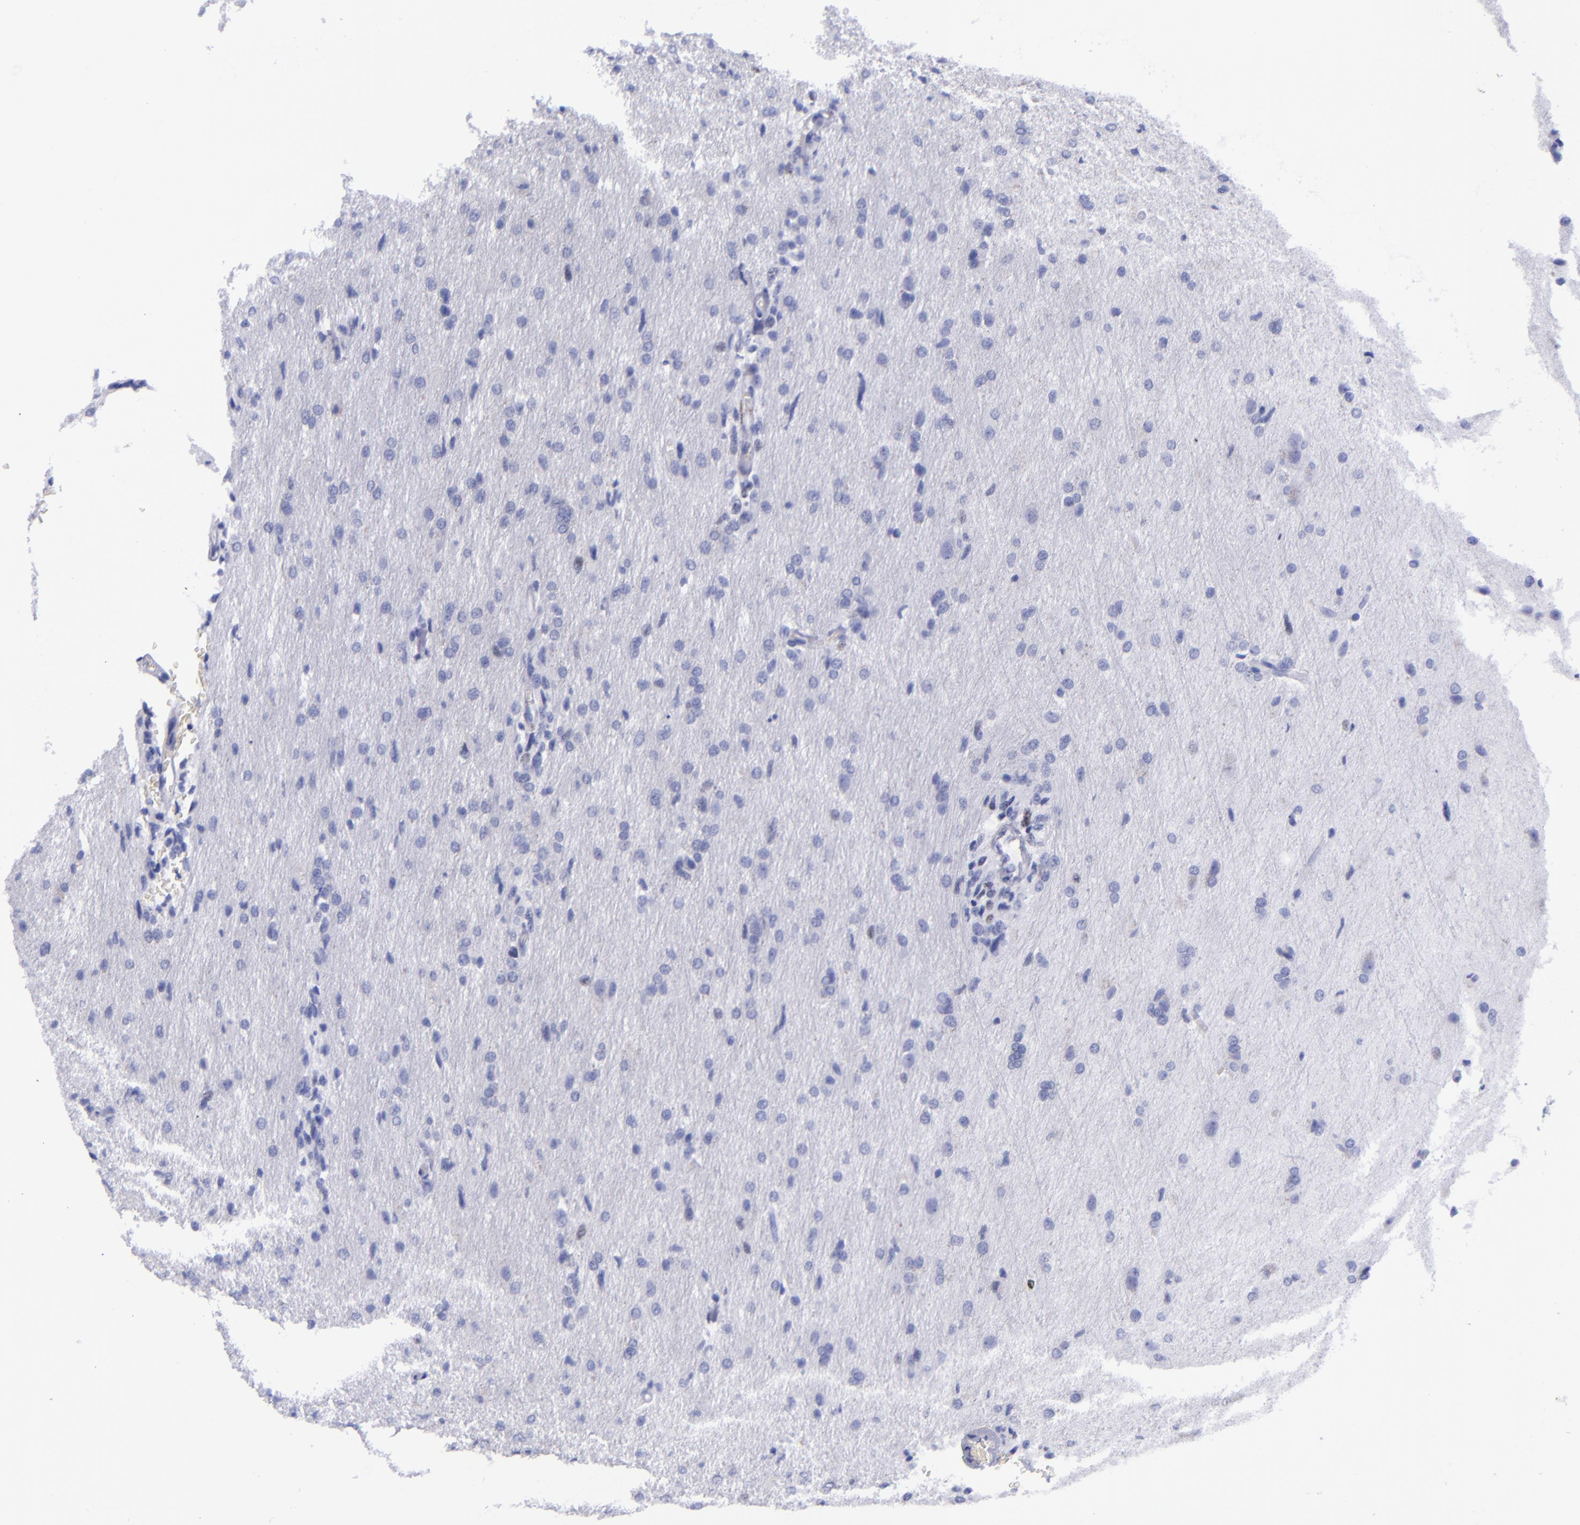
{"staining": {"intensity": "negative", "quantity": "none", "location": "none"}, "tissue": "glioma", "cell_type": "Tumor cells", "image_type": "cancer", "snomed": [{"axis": "morphology", "description": "Glioma, malignant, High grade"}, {"axis": "topography", "description": "Brain"}], "caption": "Immunohistochemical staining of glioma shows no significant expression in tumor cells.", "gene": "MCM7", "patient": {"sex": "male", "age": 68}}